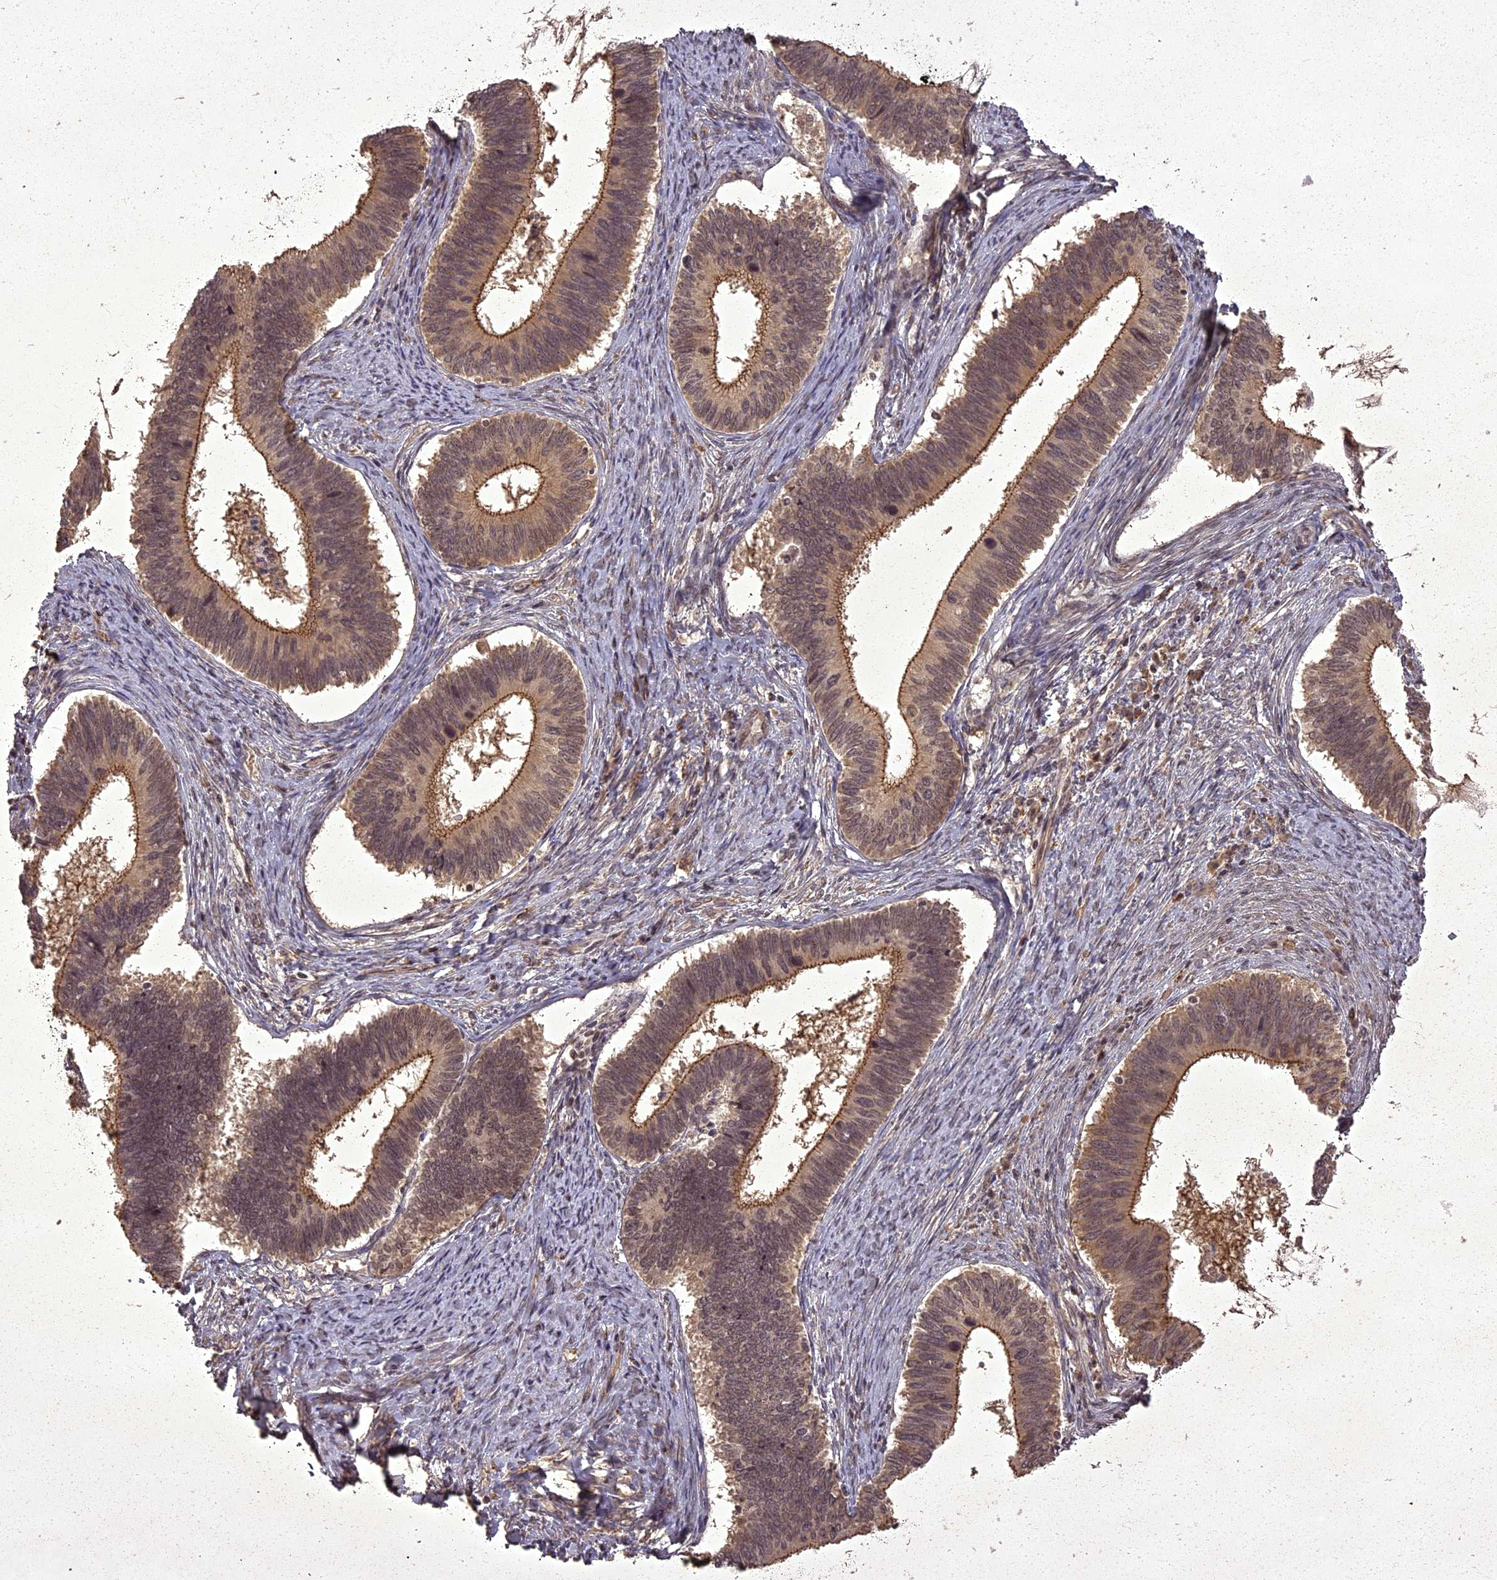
{"staining": {"intensity": "moderate", "quantity": ">75%", "location": "cytoplasmic/membranous"}, "tissue": "cervical cancer", "cell_type": "Tumor cells", "image_type": "cancer", "snomed": [{"axis": "morphology", "description": "Adenocarcinoma, NOS"}, {"axis": "topography", "description": "Cervix"}], "caption": "Moderate cytoplasmic/membranous expression for a protein is seen in about >75% of tumor cells of adenocarcinoma (cervical) using immunohistochemistry (IHC).", "gene": "ING5", "patient": {"sex": "female", "age": 42}}